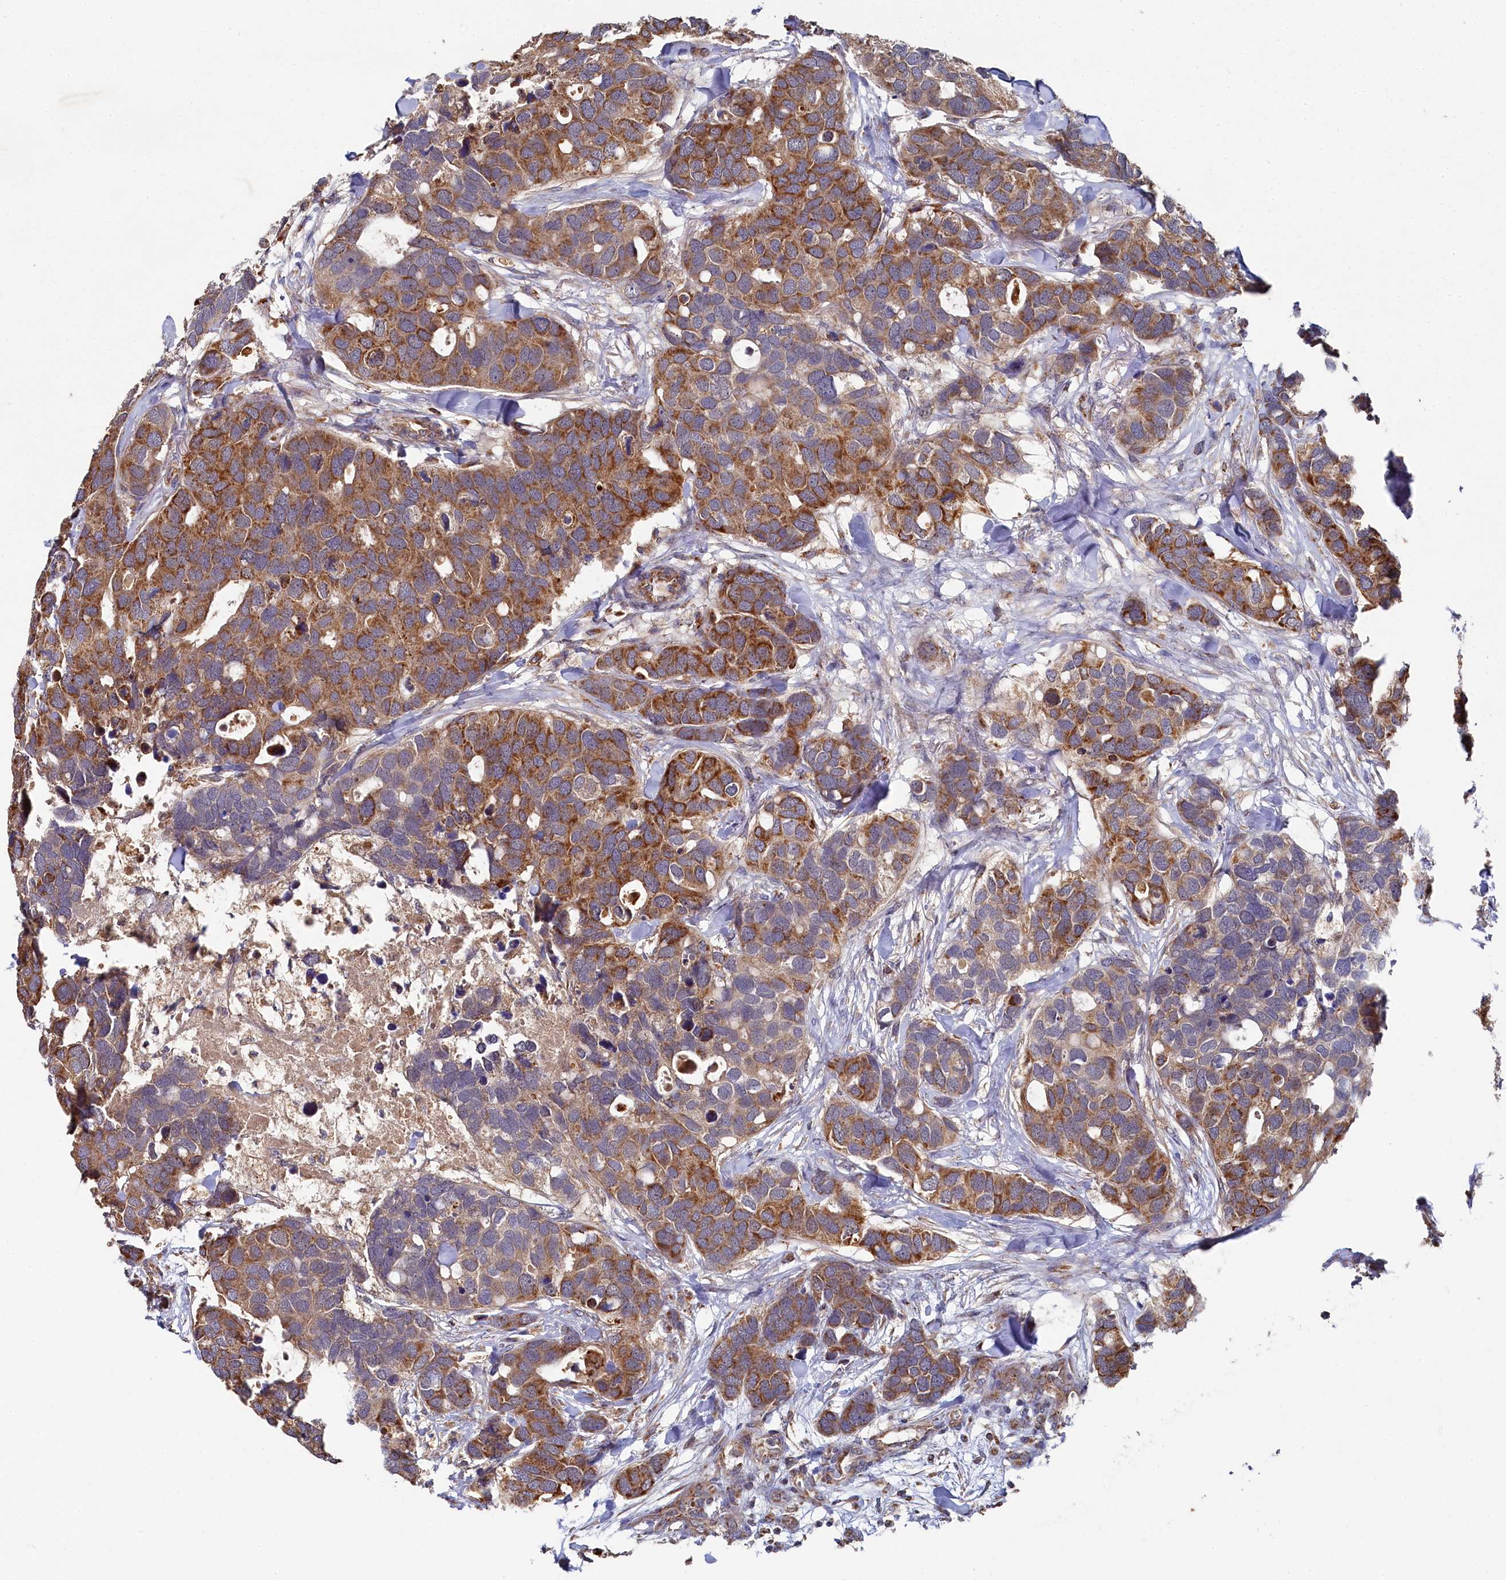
{"staining": {"intensity": "moderate", "quantity": ">75%", "location": "cytoplasmic/membranous"}, "tissue": "breast cancer", "cell_type": "Tumor cells", "image_type": "cancer", "snomed": [{"axis": "morphology", "description": "Duct carcinoma"}, {"axis": "topography", "description": "Breast"}], "caption": "There is medium levels of moderate cytoplasmic/membranous staining in tumor cells of breast cancer (invasive ductal carcinoma), as demonstrated by immunohistochemical staining (brown color).", "gene": "HAUS2", "patient": {"sex": "female", "age": 83}}